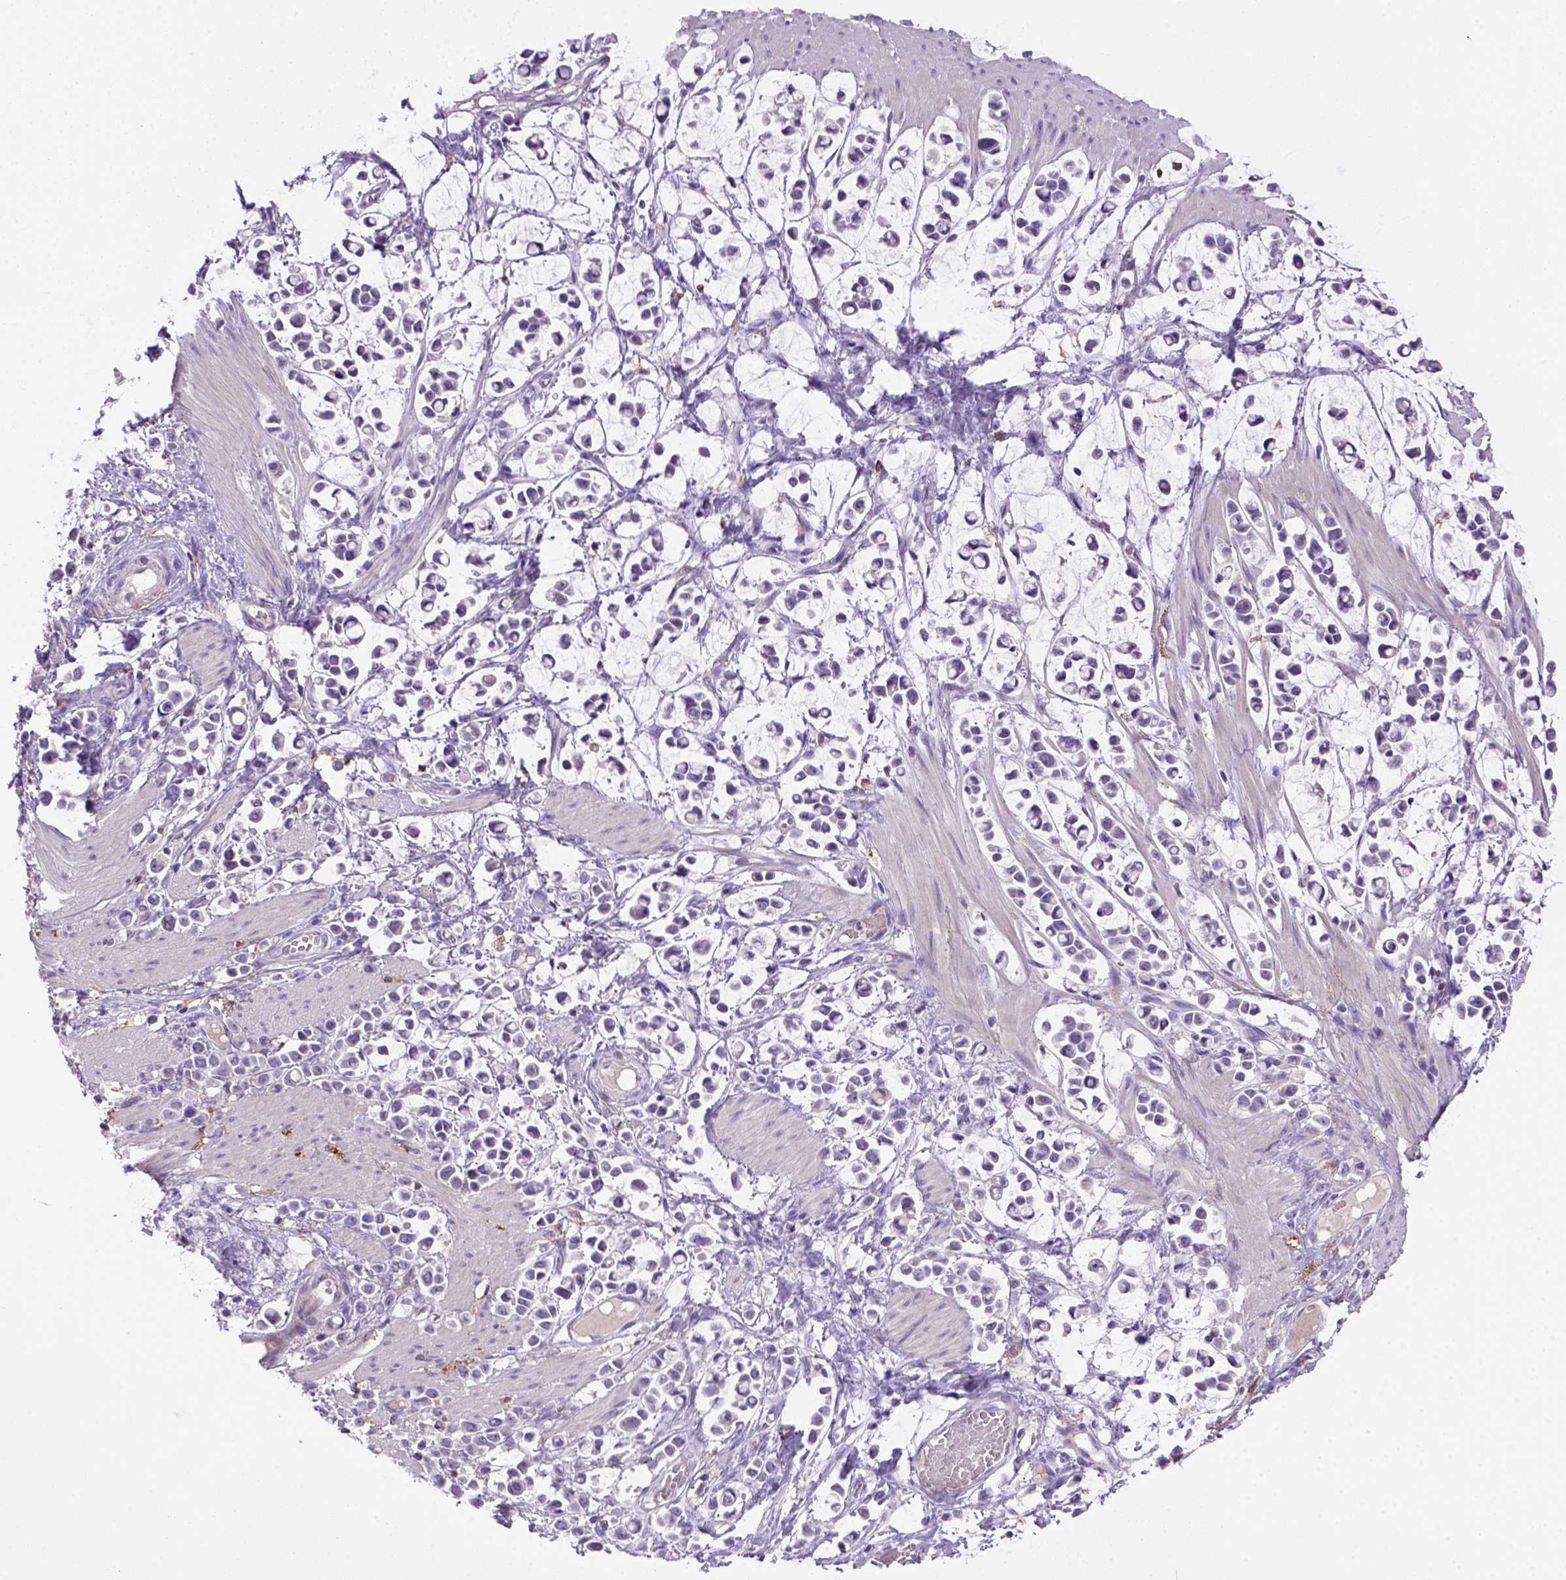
{"staining": {"intensity": "negative", "quantity": "none", "location": "none"}, "tissue": "stomach cancer", "cell_type": "Tumor cells", "image_type": "cancer", "snomed": [{"axis": "morphology", "description": "Adenocarcinoma, NOS"}, {"axis": "topography", "description": "Stomach"}], "caption": "Tumor cells show no significant staining in stomach adenocarcinoma.", "gene": "CD14", "patient": {"sex": "male", "age": 82}}